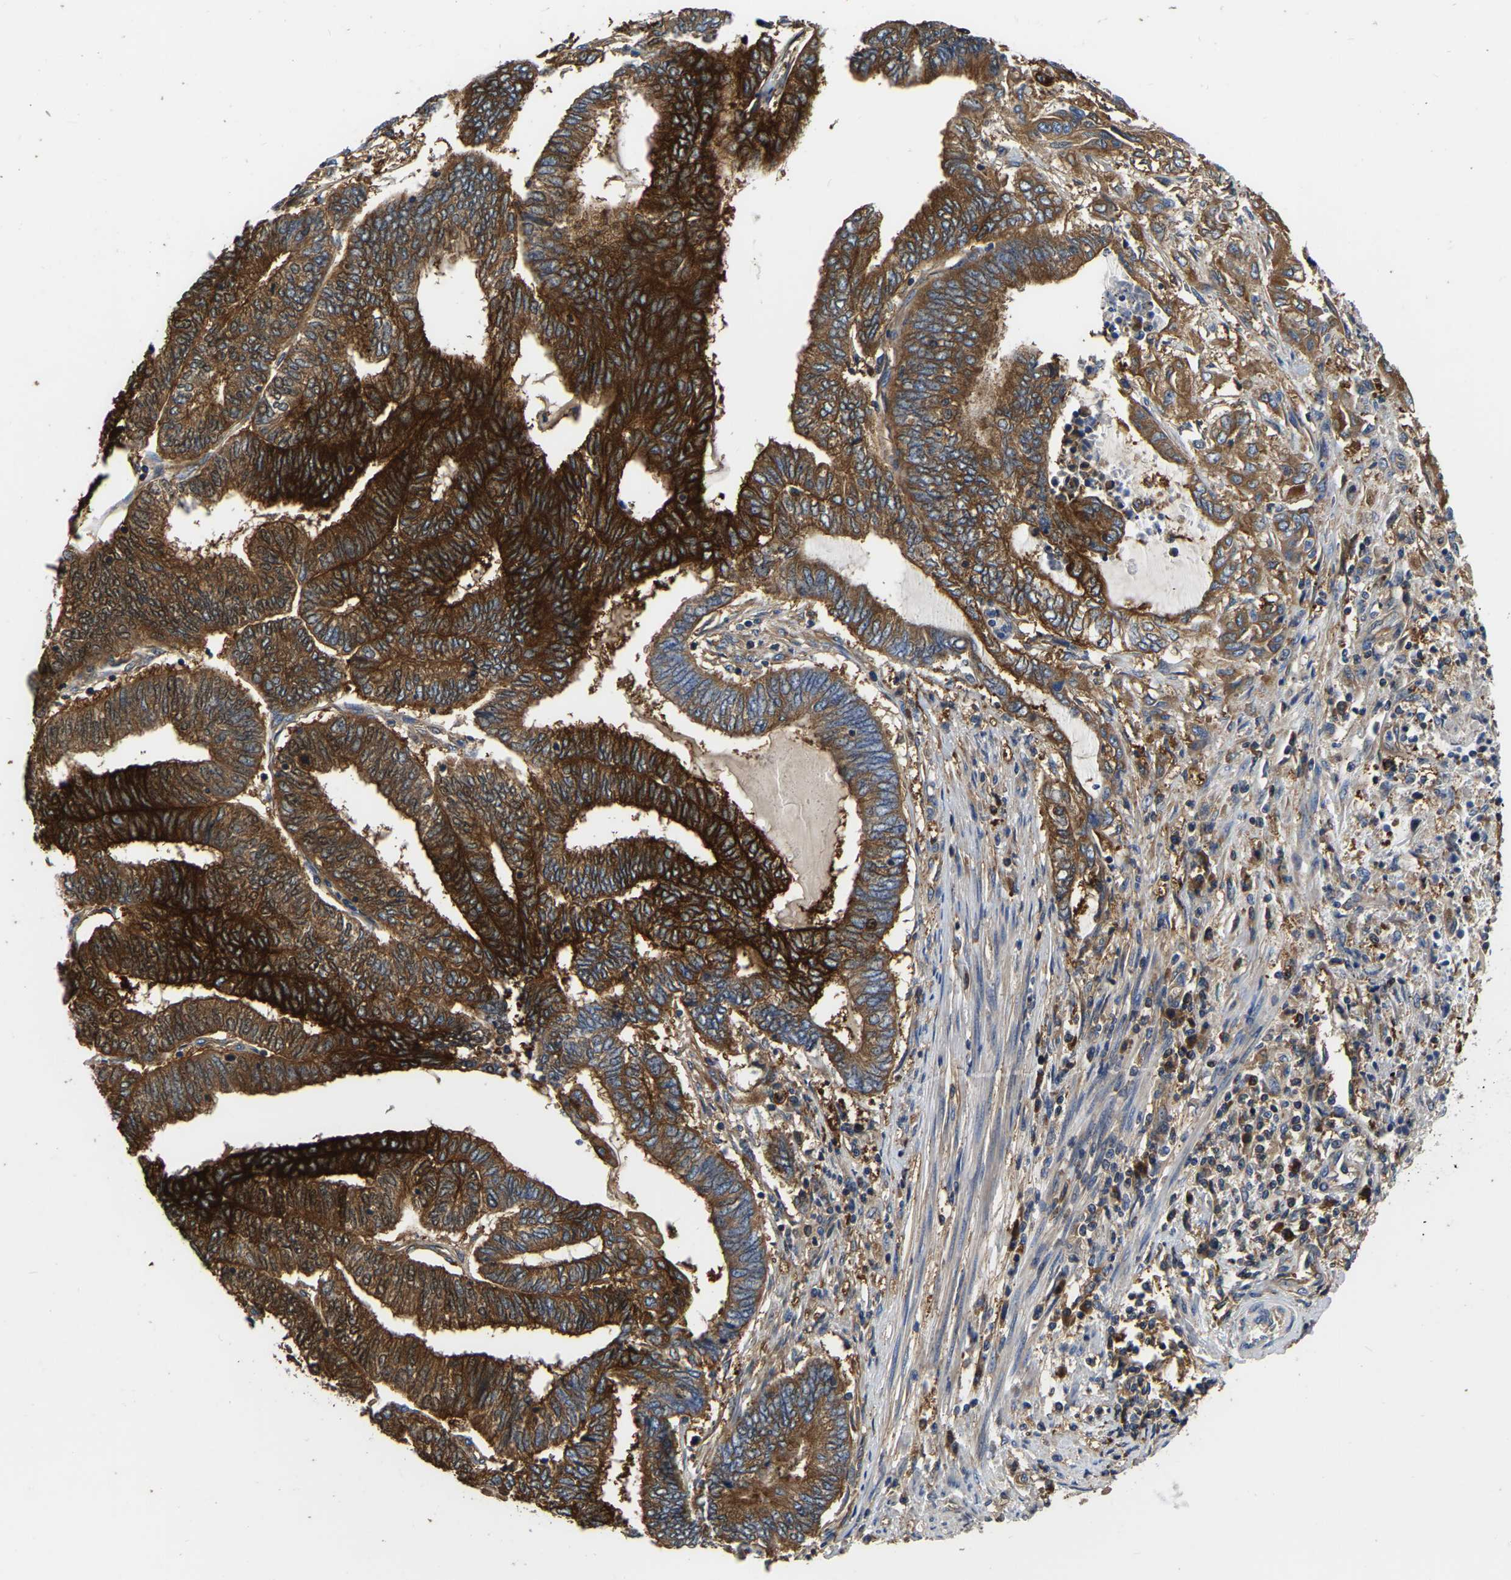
{"staining": {"intensity": "strong", "quantity": ">75%", "location": "cytoplasmic/membranous"}, "tissue": "endometrial cancer", "cell_type": "Tumor cells", "image_type": "cancer", "snomed": [{"axis": "morphology", "description": "Adenocarcinoma, NOS"}, {"axis": "topography", "description": "Uterus"}, {"axis": "topography", "description": "Endometrium"}], "caption": "This micrograph shows immunohistochemistry (IHC) staining of human adenocarcinoma (endometrial), with high strong cytoplasmic/membranous expression in about >75% of tumor cells.", "gene": "GARS1", "patient": {"sex": "female", "age": 70}}